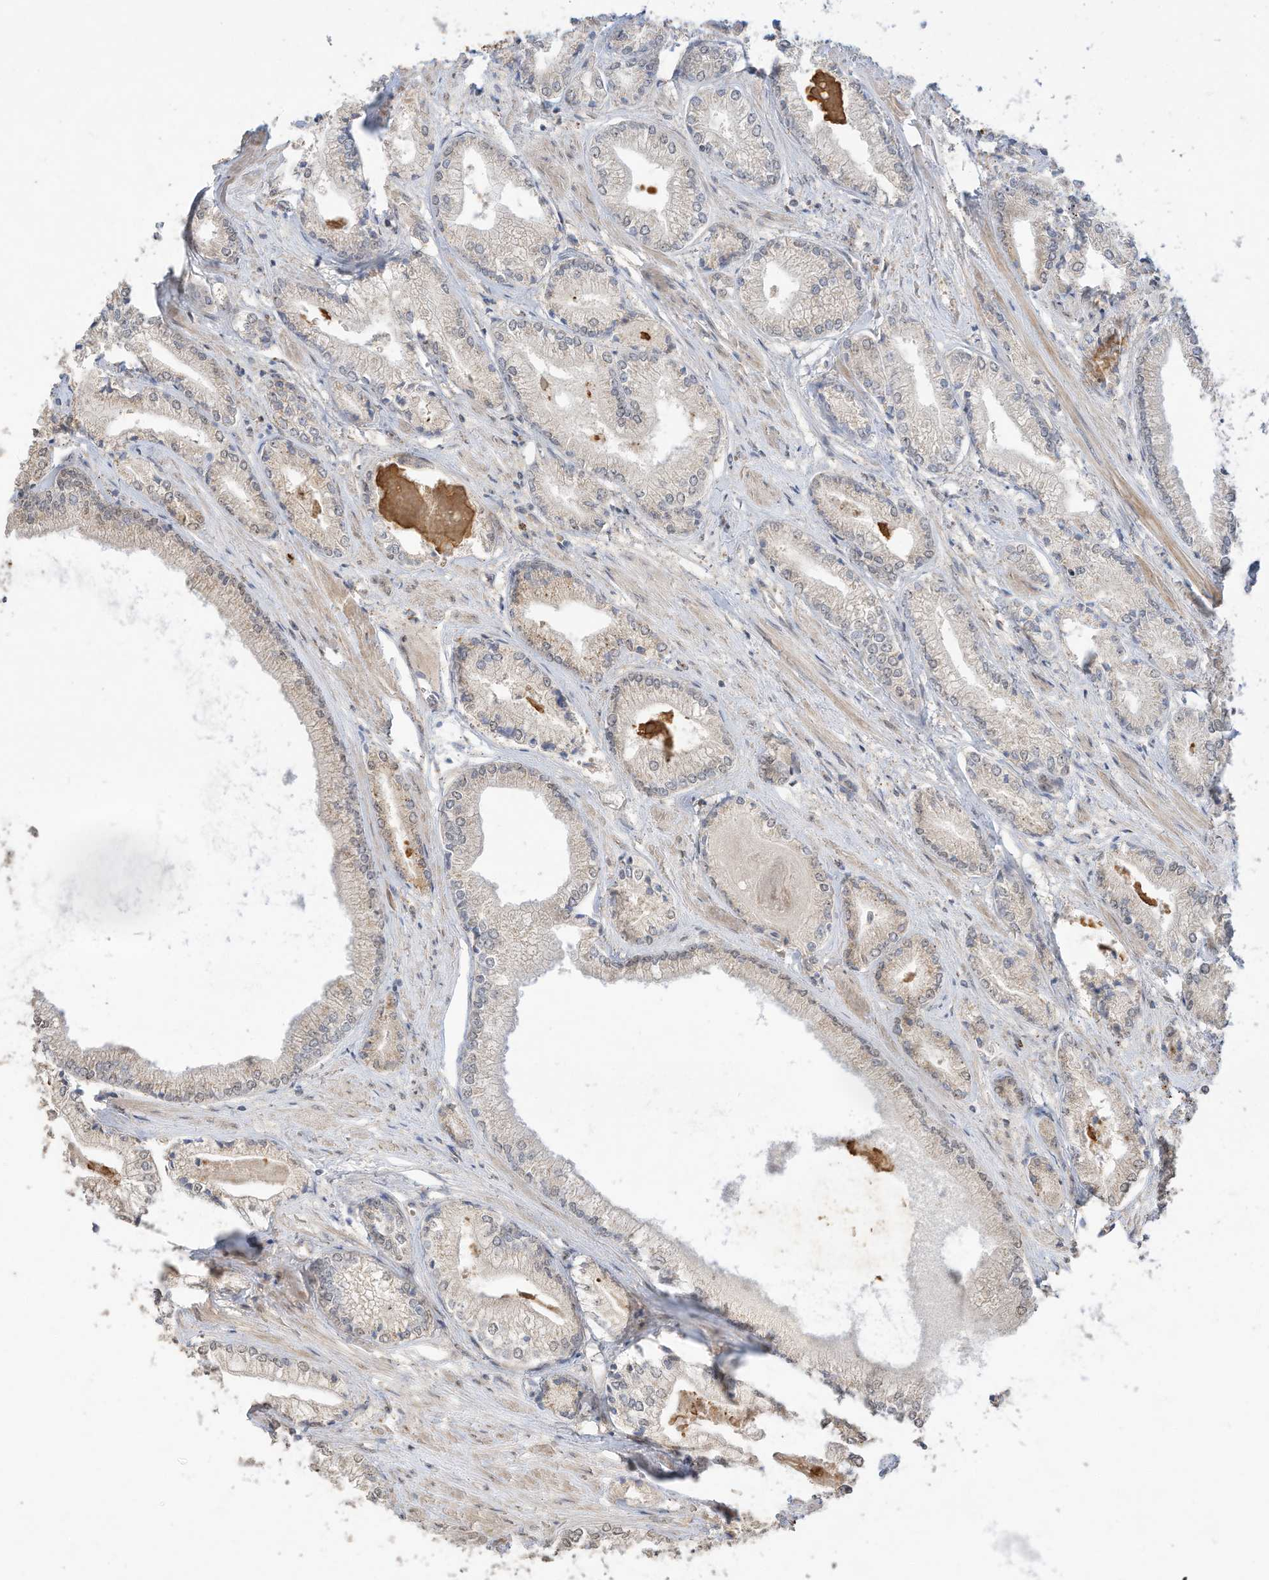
{"staining": {"intensity": "negative", "quantity": "none", "location": "none"}, "tissue": "prostate cancer", "cell_type": "Tumor cells", "image_type": "cancer", "snomed": [{"axis": "morphology", "description": "Adenocarcinoma, Low grade"}, {"axis": "topography", "description": "Prostate"}], "caption": "Tumor cells show no significant expression in prostate cancer.", "gene": "CAGE1", "patient": {"sex": "male", "age": 60}}